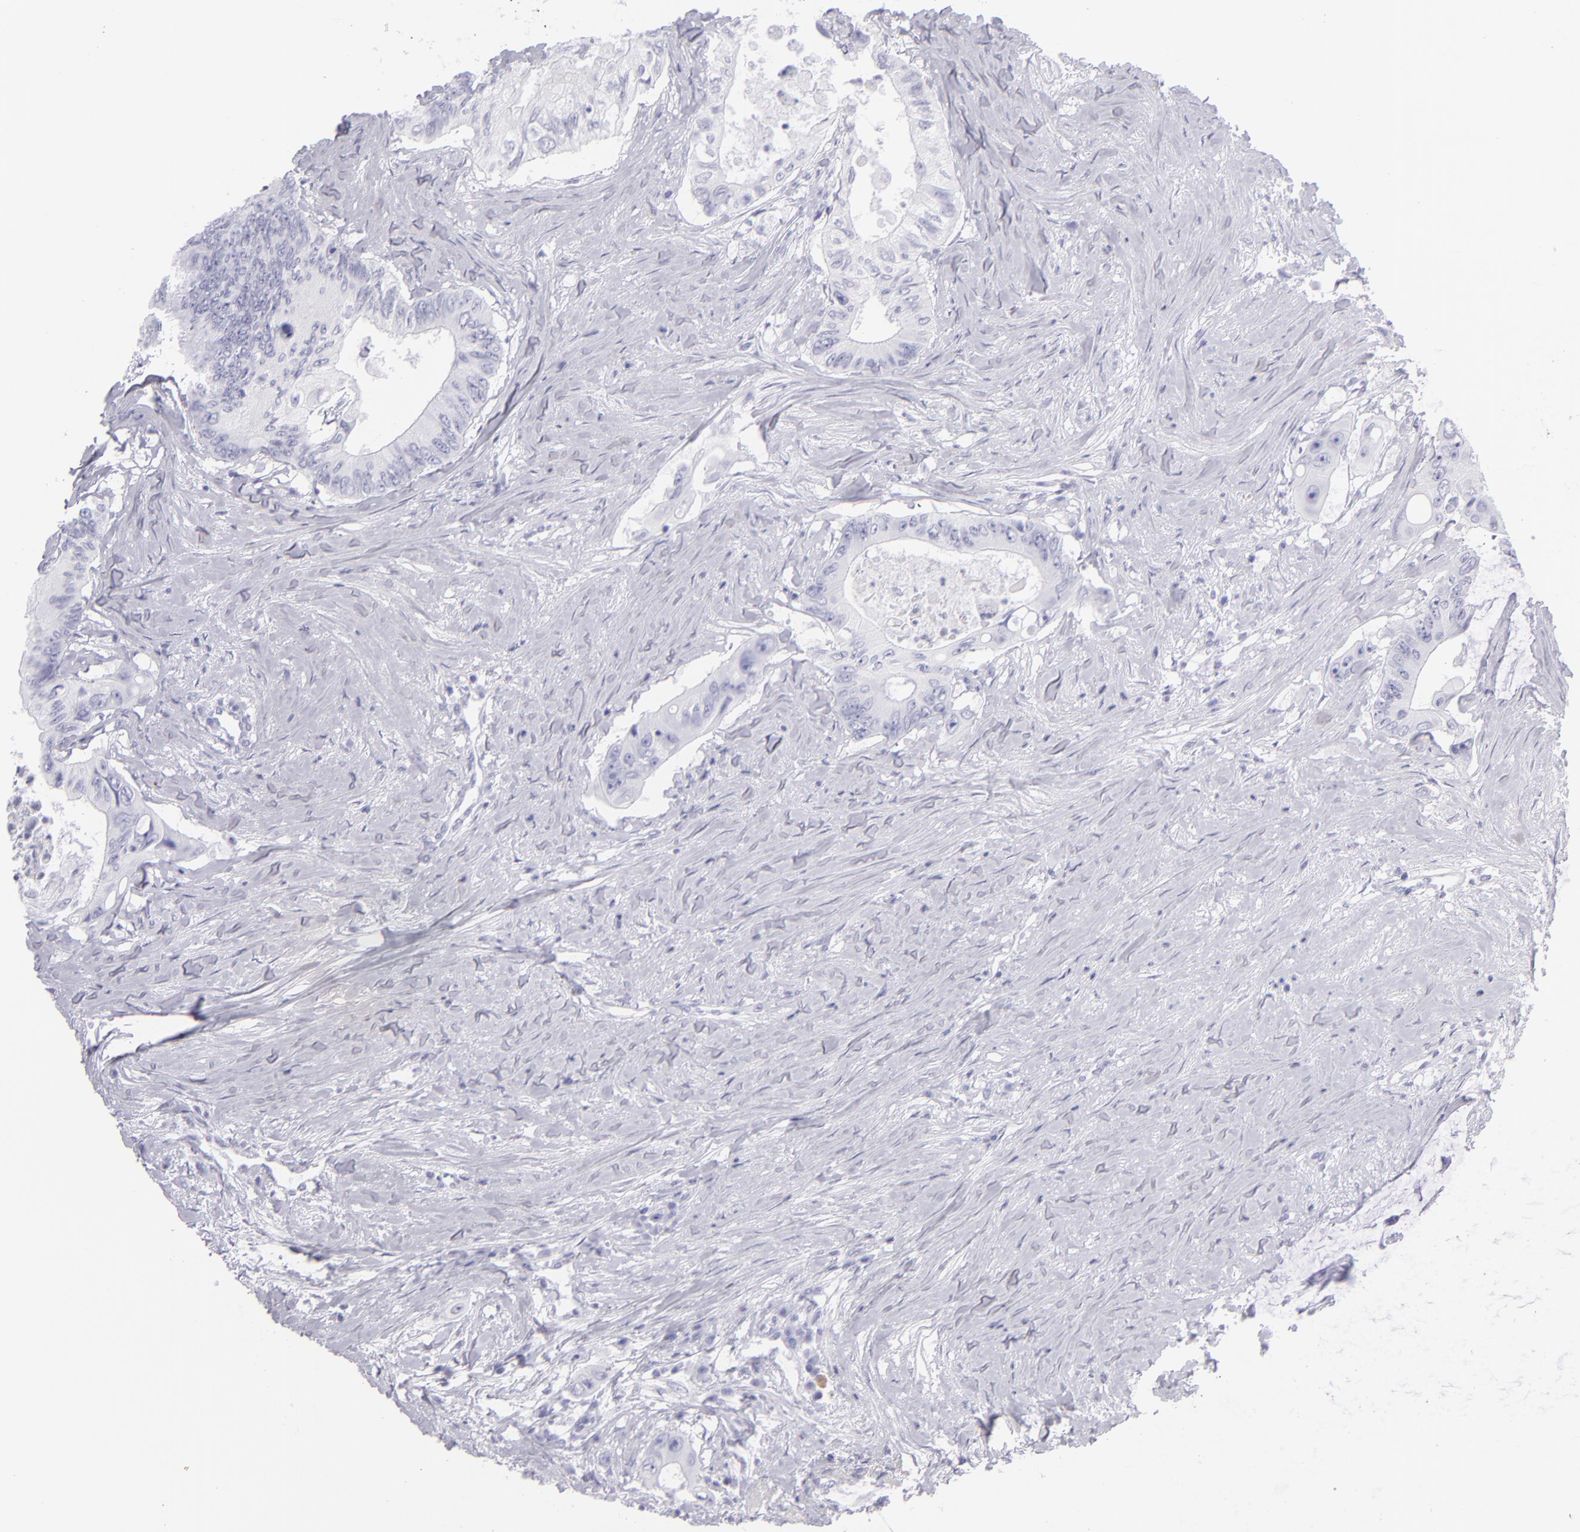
{"staining": {"intensity": "negative", "quantity": "none", "location": "none"}, "tissue": "colorectal cancer", "cell_type": "Tumor cells", "image_type": "cancer", "snomed": [{"axis": "morphology", "description": "Adenocarcinoma, NOS"}, {"axis": "topography", "description": "Colon"}], "caption": "Tumor cells show no significant protein expression in colorectal cancer (adenocarcinoma).", "gene": "PVALB", "patient": {"sex": "male", "age": 65}}